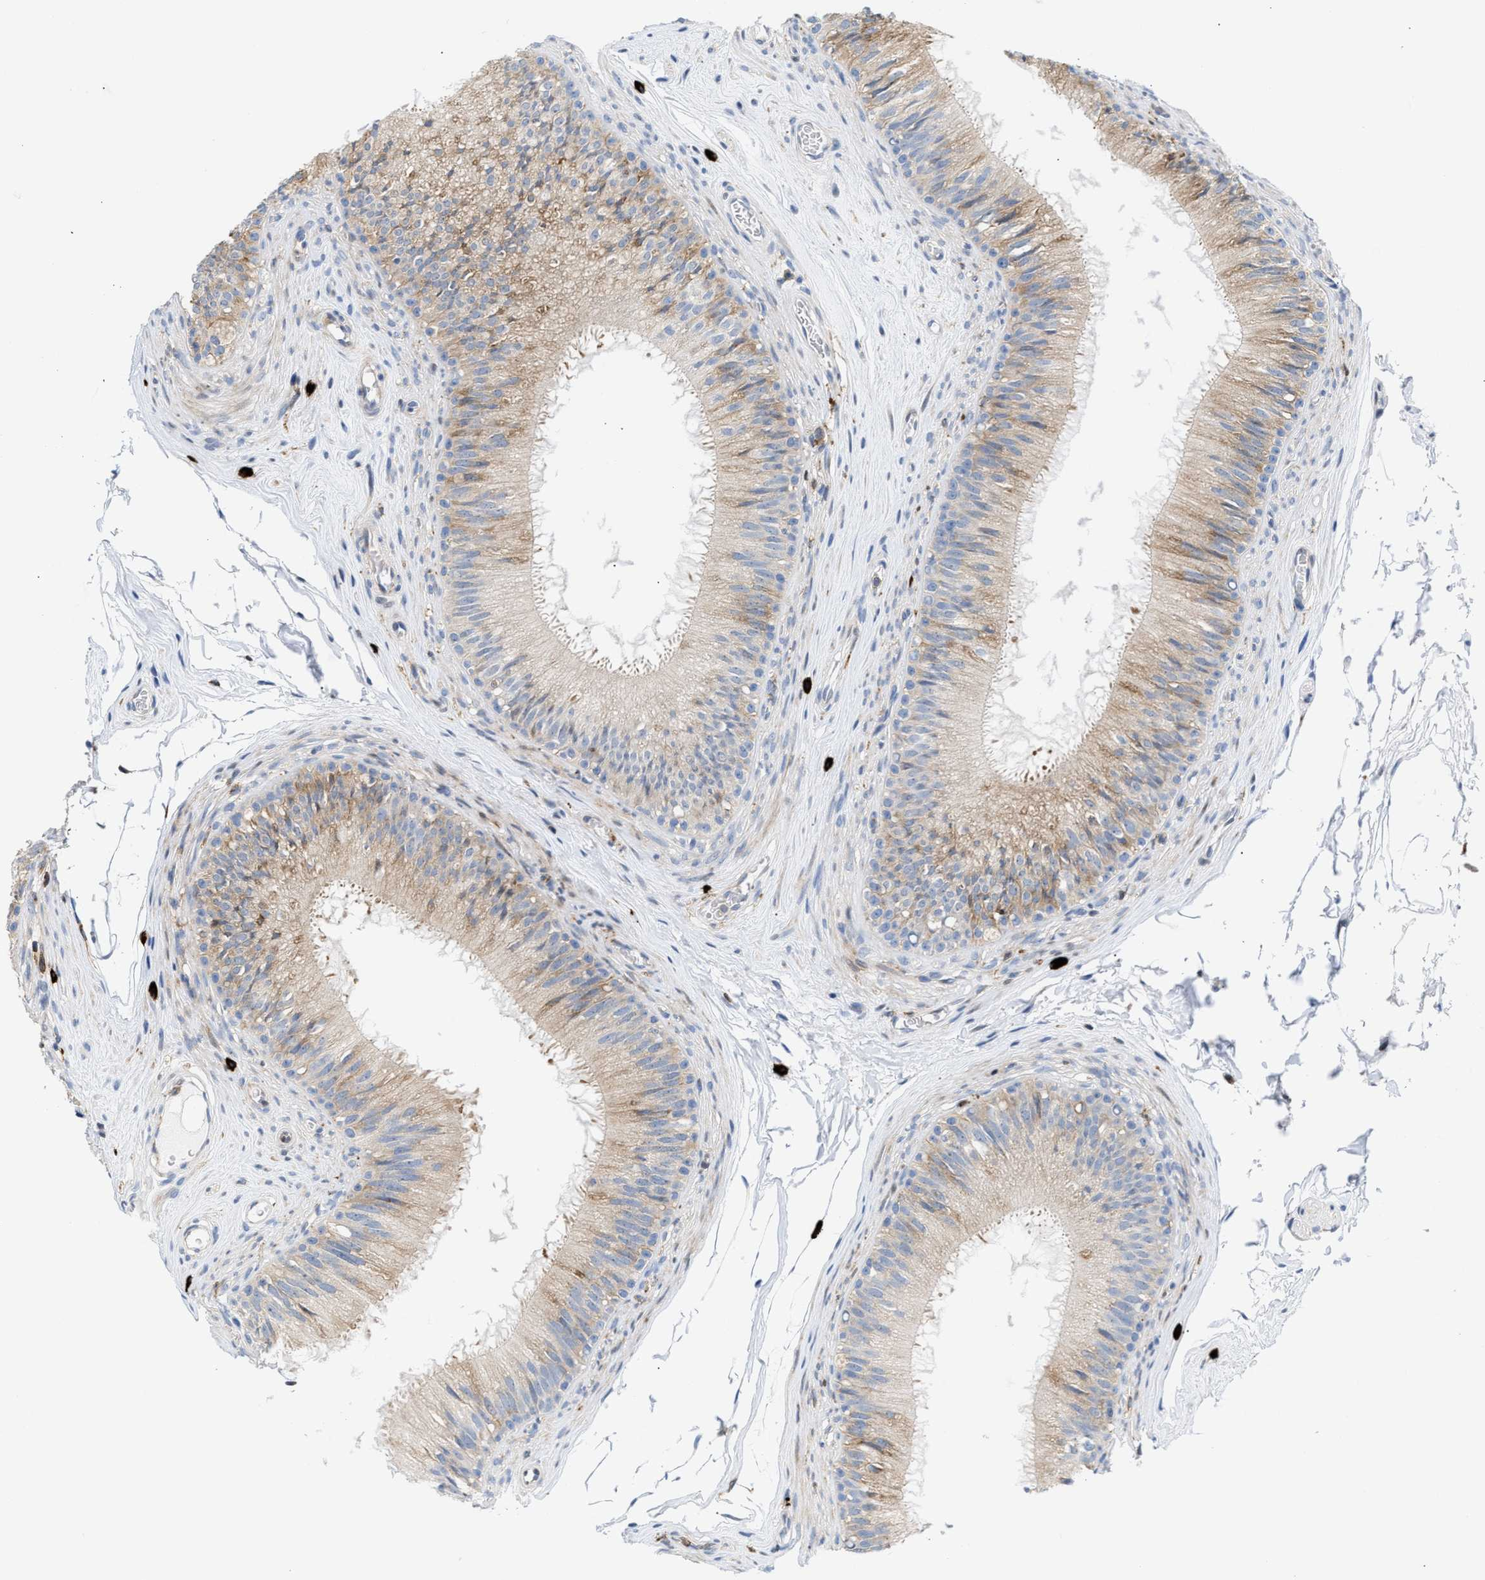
{"staining": {"intensity": "weak", "quantity": ">75%", "location": "cytoplasmic/membranous"}, "tissue": "epididymis", "cell_type": "Glandular cells", "image_type": "normal", "snomed": [{"axis": "morphology", "description": "Normal tissue, NOS"}, {"axis": "topography", "description": "Testis"}, {"axis": "topography", "description": "Epididymis"}], "caption": "Immunohistochemical staining of benign epididymis displays low levels of weak cytoplasmic/membranous positivity in about >75% of glandular cells. Immunohistochemistry (ihc) stains the protein of interest in brown and the nuclei are stained blue.", "gene": "ATP9A", "patient": {"sex": "male", "age": 36}}